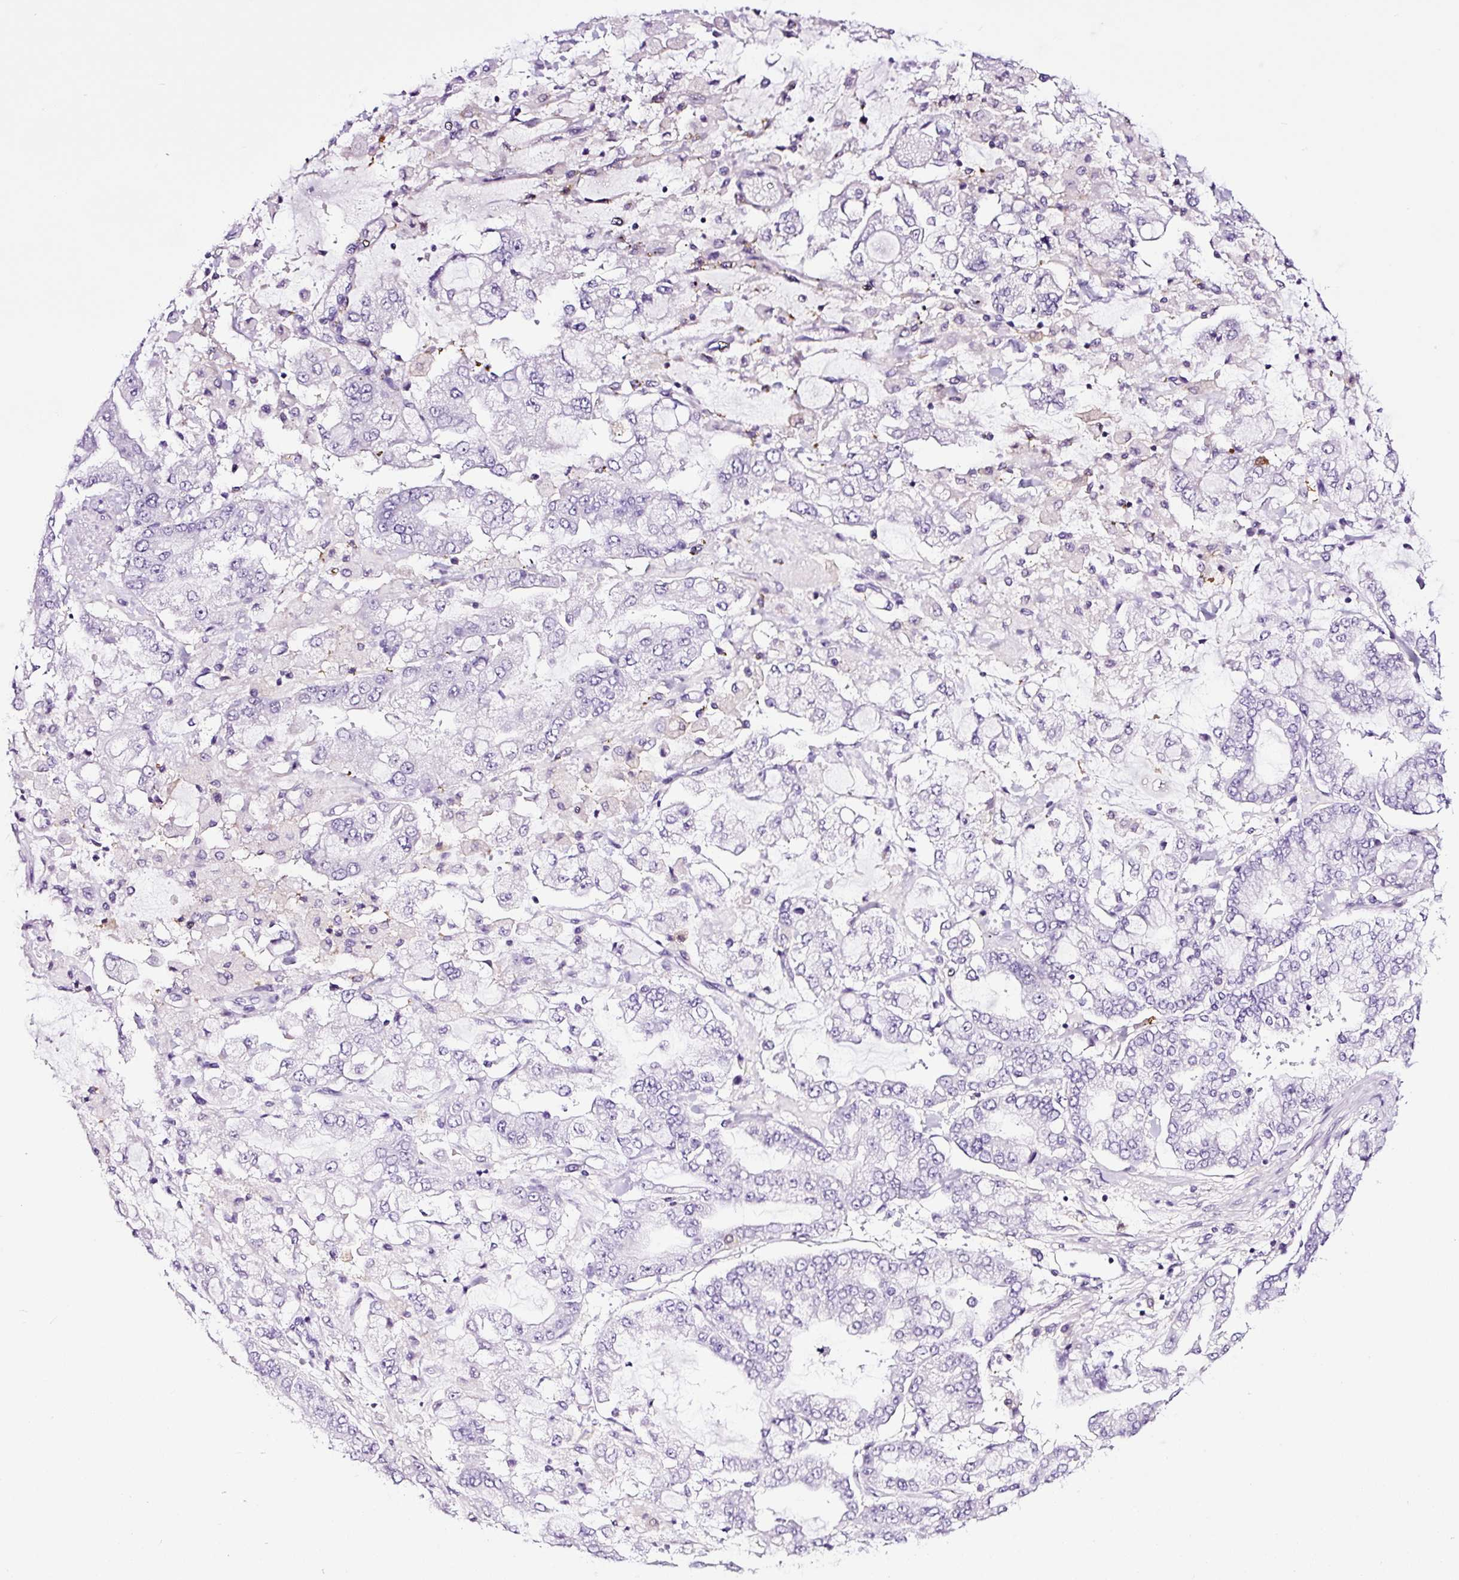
{"staining": {"intensity": "negative", "quantity": "none", "location": "none"}, "tissue": "stomach cancer", "cell_type": "Tumor cells", "image_type": "cancer", "snomed": [{"axis": "morphology", "description": "Normal tissue, NOS"}, {"axis": "morphology", "description": "Adenocarcinoma, NOS"}, {"axis": "topography", "description": "Stomach, upper"}, {"axis": "topography", "description": "Stomach"}], "caption": "A high-resolution photomicrograph shows IHC staining of stomach cancer (adenocarcinoma), which exhibits no significant staining in tumor cells.", "gene": "TAFA3", "patient": {"sex": "male", "age": 76}}